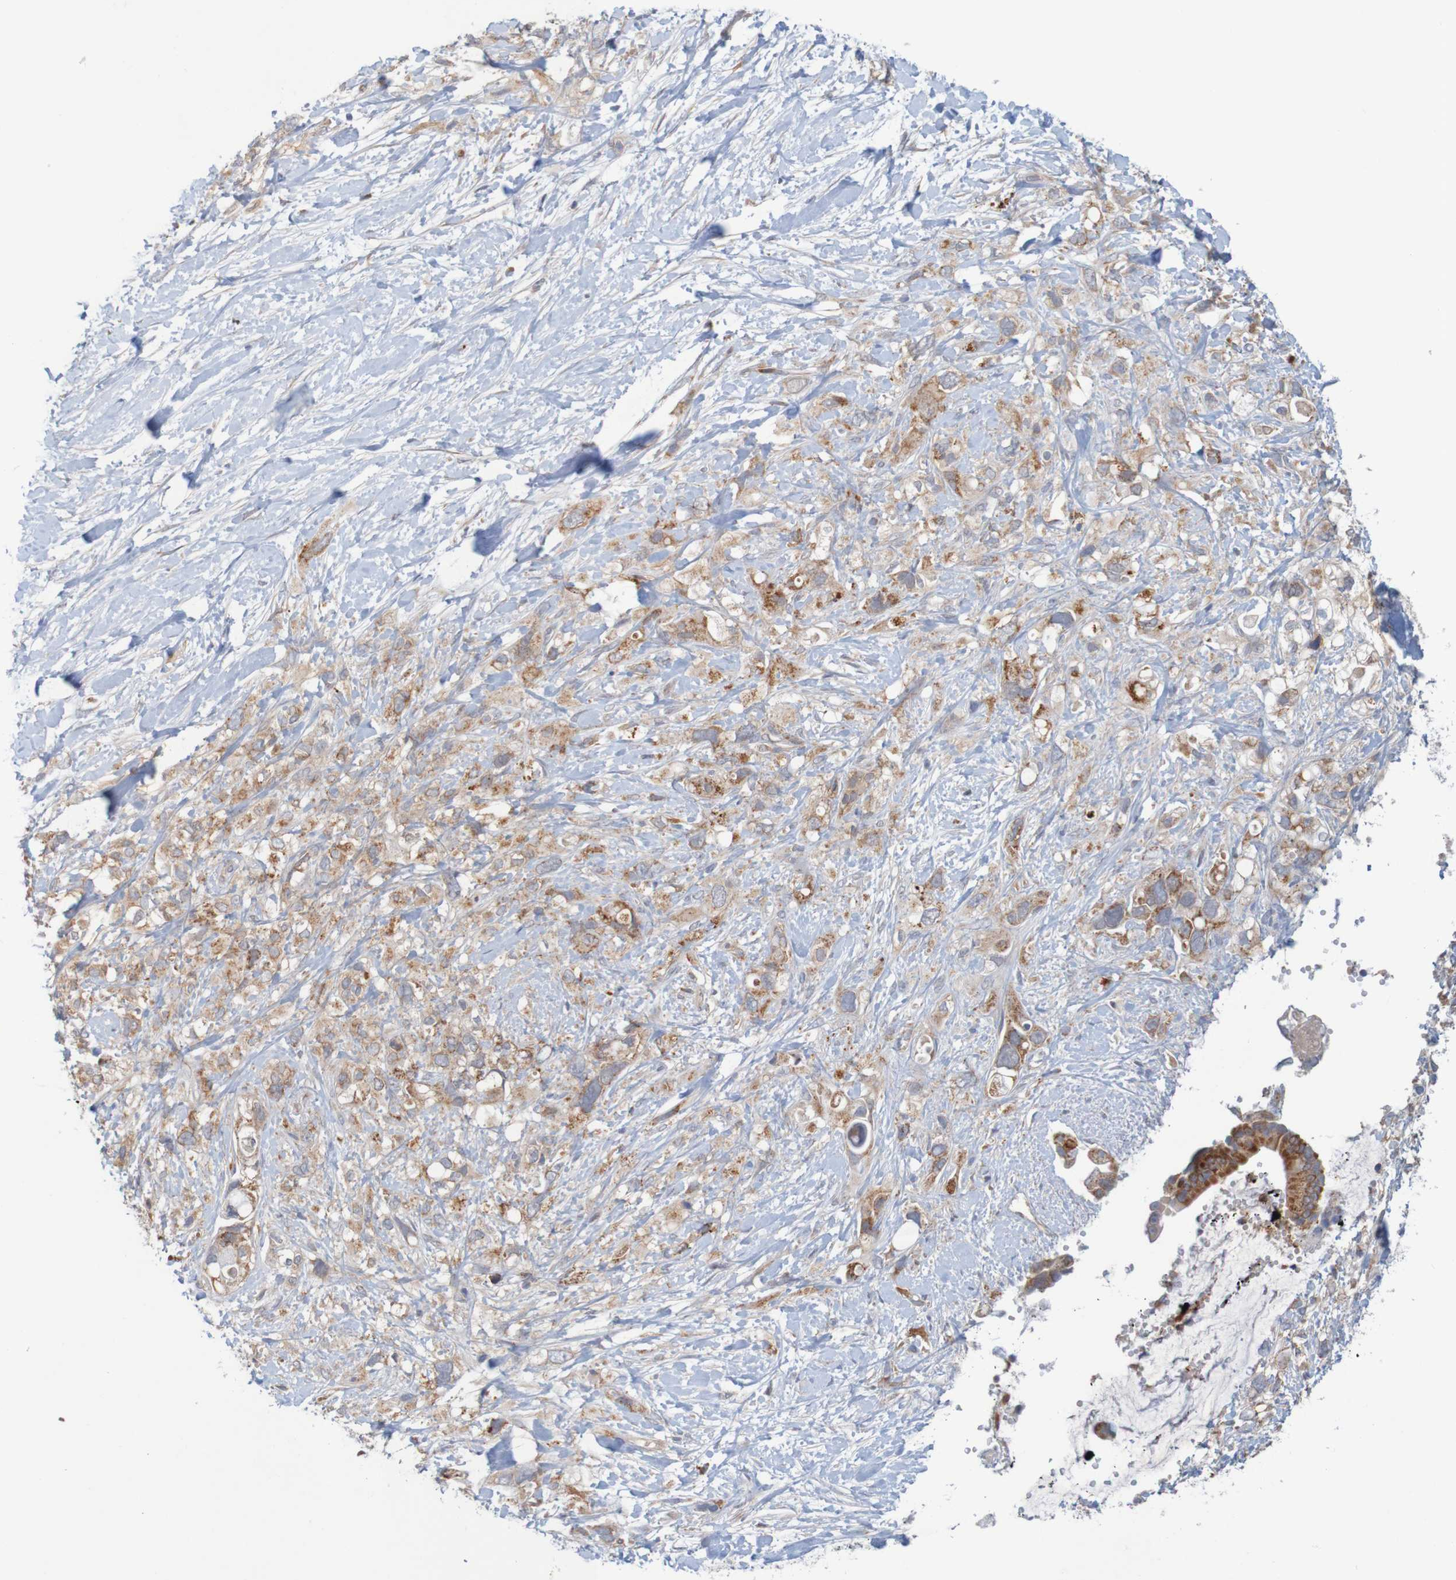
{"staining": {"intensity": "moderate", "quantity": ">75%", "location": "cytoplasmic/membranous"}, "tissue": "pancreatic cancer", "cell_type": "Tumor cells", "image_type": "cancer", "snomed": [{"axis": "morphology", "description": "Adenocarcinoma, NOS"}, {"axis": "topography", "description": "Pancreas"}], "caption": "Immunohistochemistry (IHC) of human pancreatic adenocarcinoma exhibits medium levels of moderate cytoplasmic/membranous staining in about >75% of tumor cells.", "gene": "NAV2", "patient": {"sex": "female", "age": 56}}